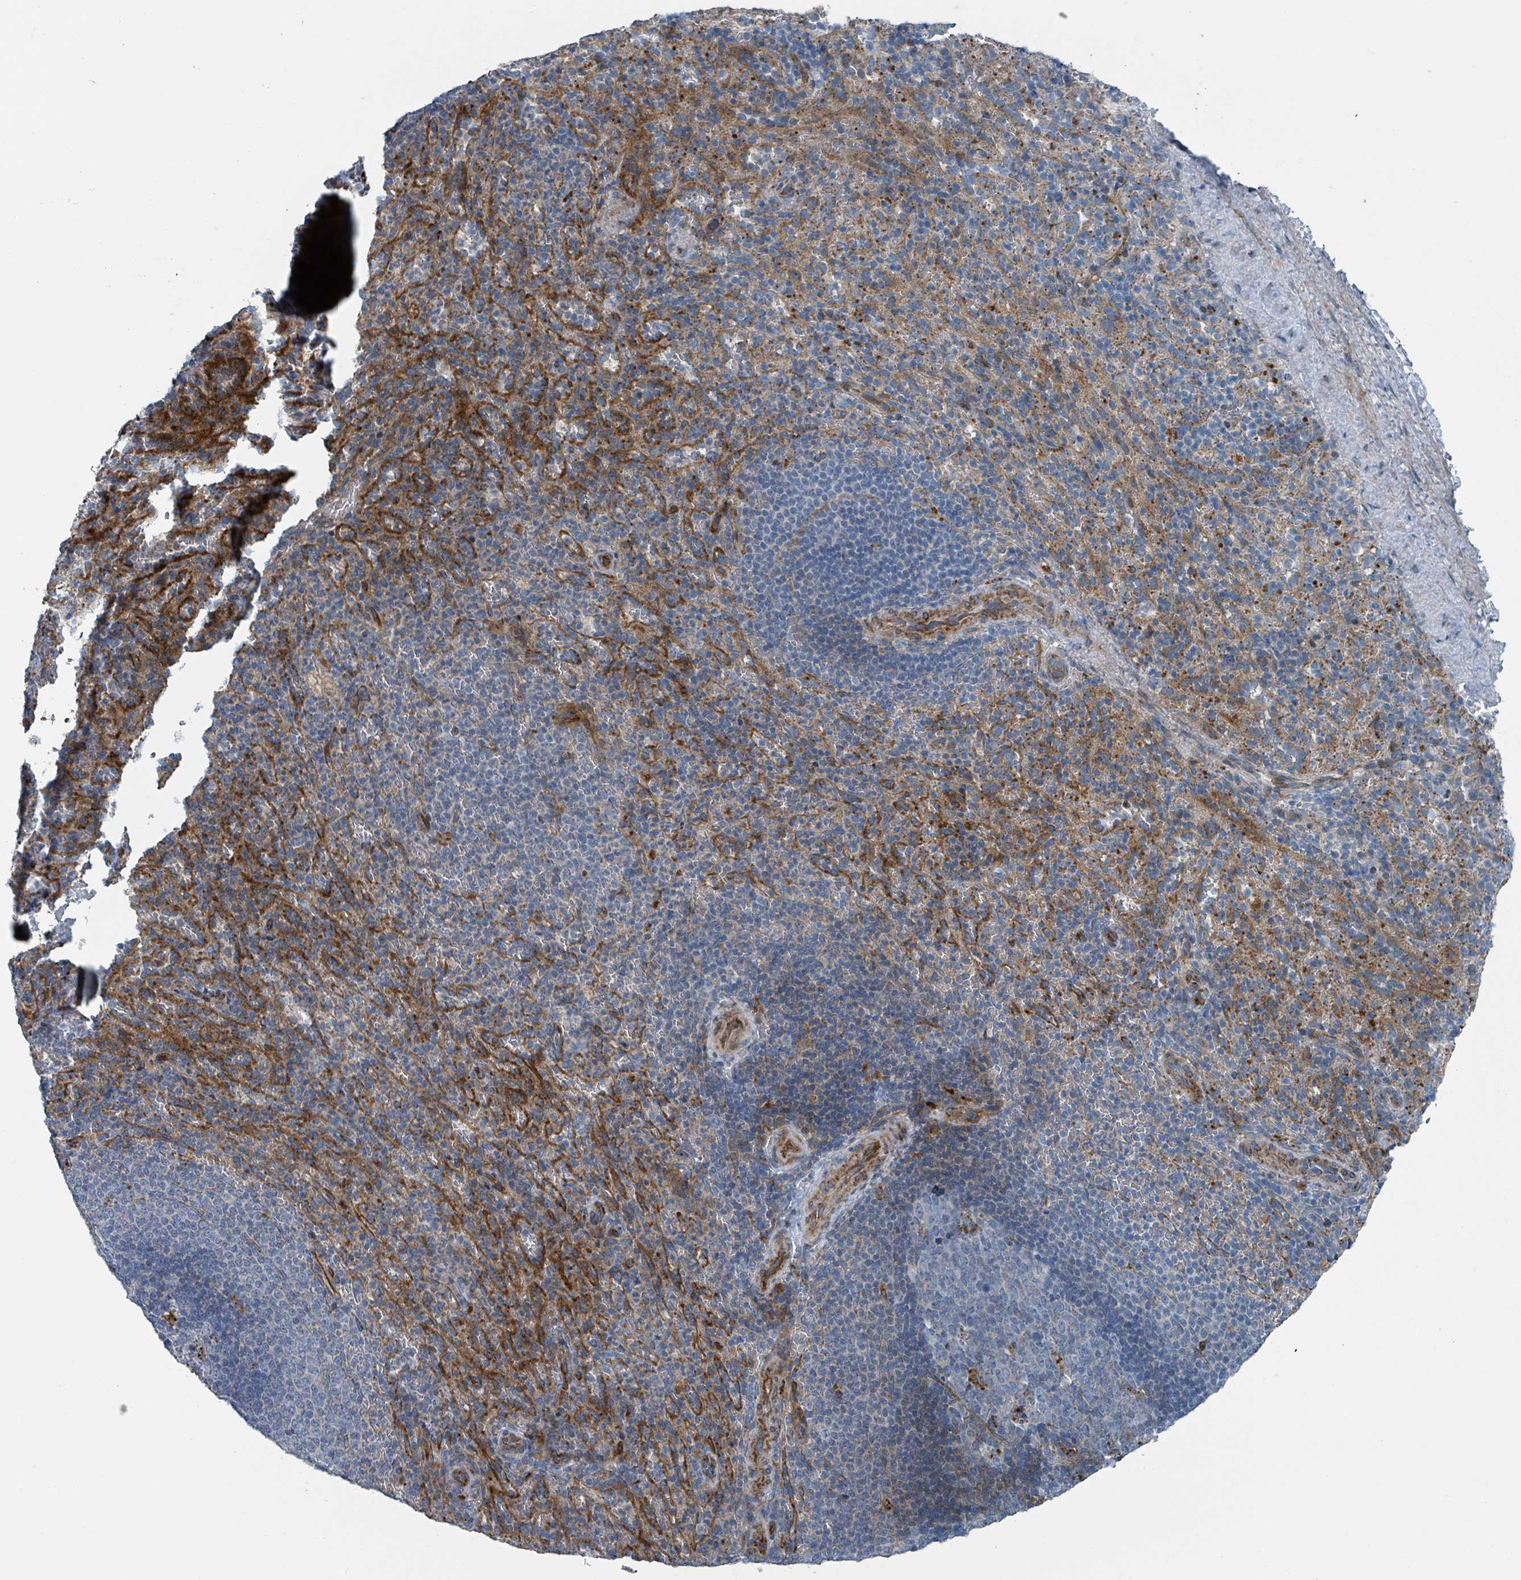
{"staining": {"intensity": "moderate", "quantity": "<25%", "location": "cytoplasmic/membranous"}, "tissue": "spleen", "cell_type": "Cells in red pulp", "image_type": "normal", "snomed": [{"axis": "morphology", "description": "Normal tissue, NOS"}, {"axis": "topography", "description": "Spleen"}], "caption": "This histopathology image demonstrates immunohistochemistry (IHC) staining of benign spleen, with low moderate cytoplasmic/membranous staining in about <25% of cells in red pulp.", "gene": "DIPK2A", "patient": {"sex": "female", "age": 21}}